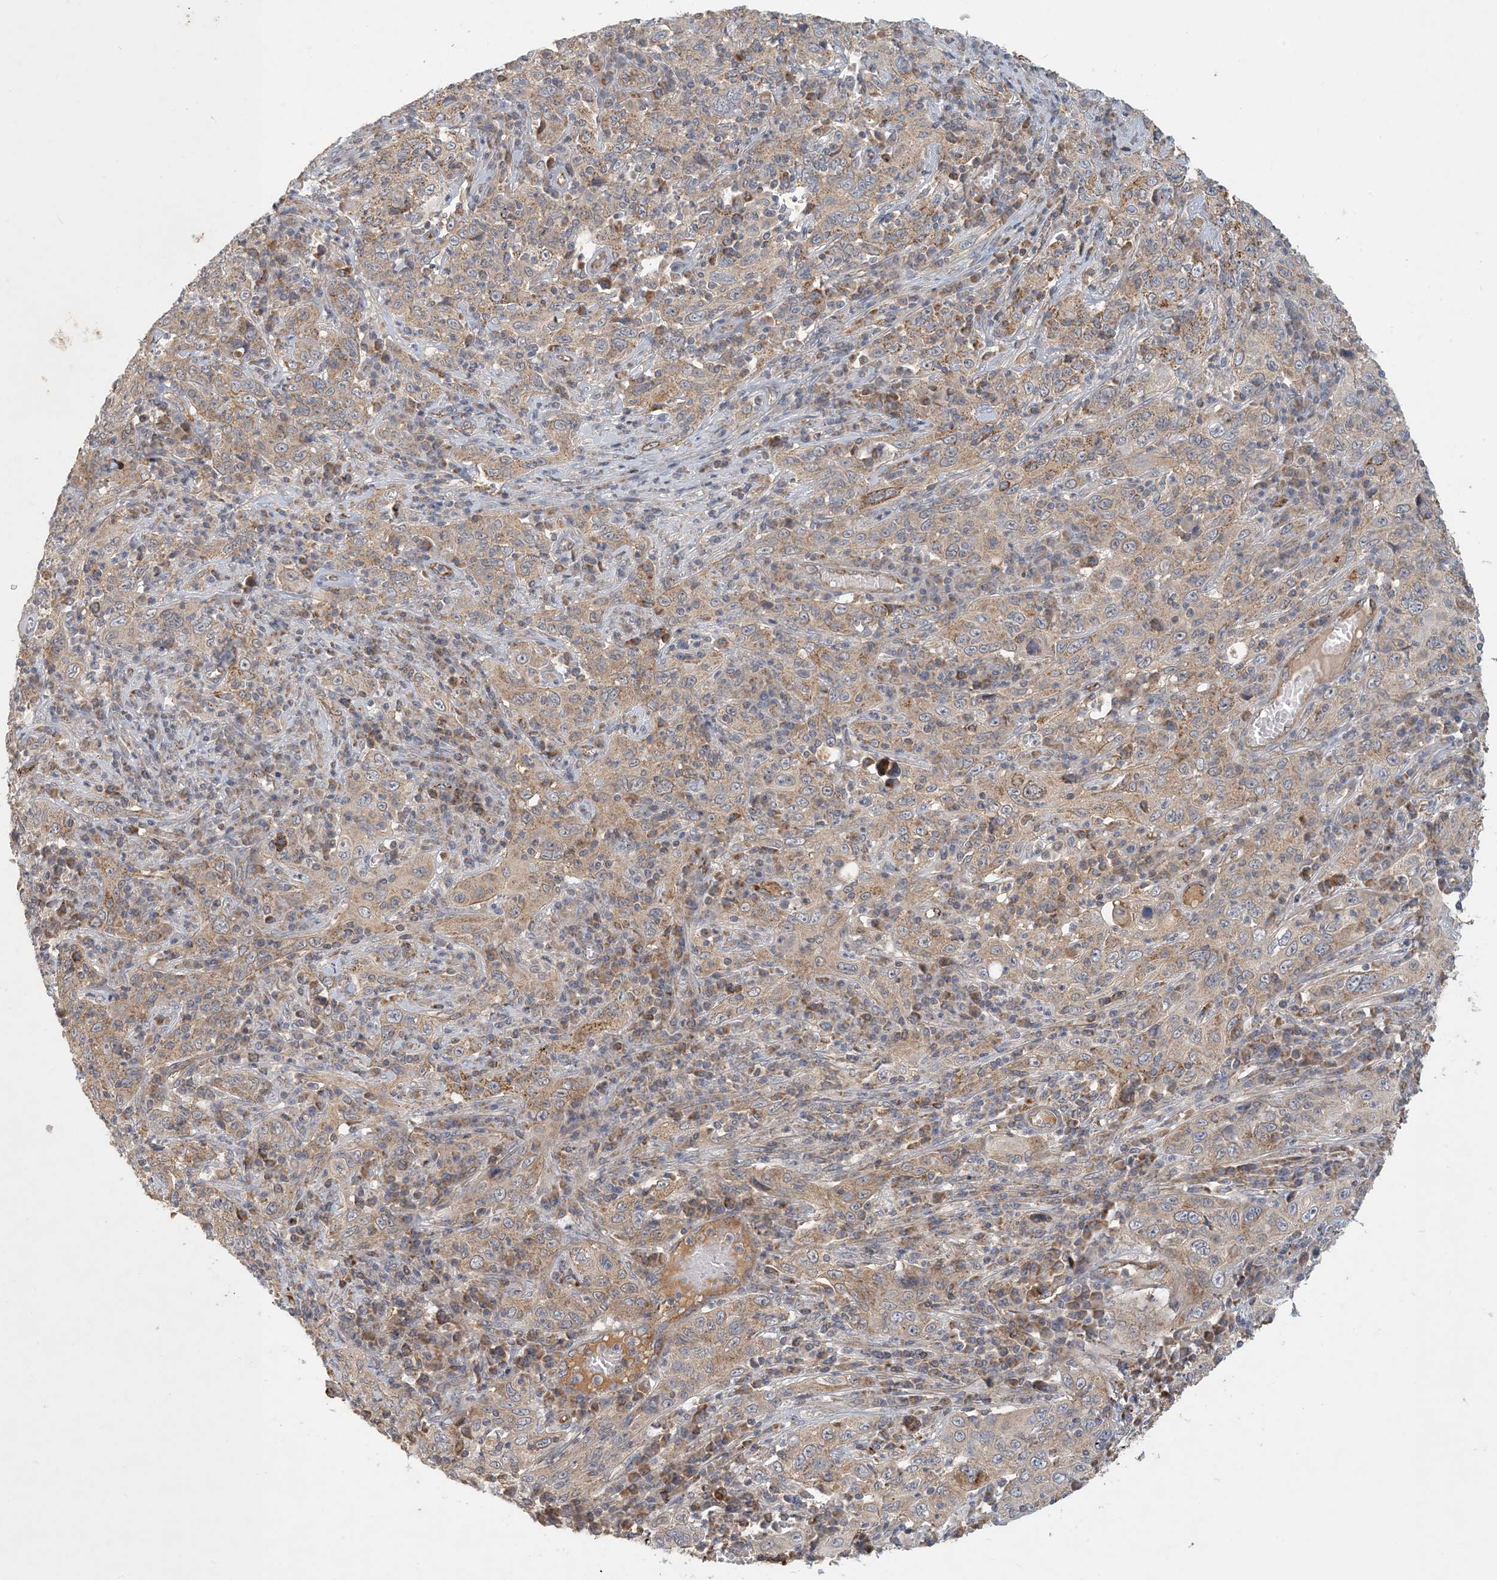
{"staining": {"intensity": "weak", "quantity": ">75%", "location": "cytoplasmic/membranous"}, "tissue": "cervical cancer", "cell_type": "Tumor cells", "image_type": "cancer", "snomed": [{"axis": "morphology", "description": "Squamous cell carcinoma, NOS"}, {"axis": "topography", "description": "Cervix"}], "caption": "Cervical squamous cell carcinoma stained for a protein (brown) displays weak cytoplasmic/membranous positive expression in about >75% of tumor cells.", "gene": "ZBTB3", "patient": {"sex": "female", "age": 46}}